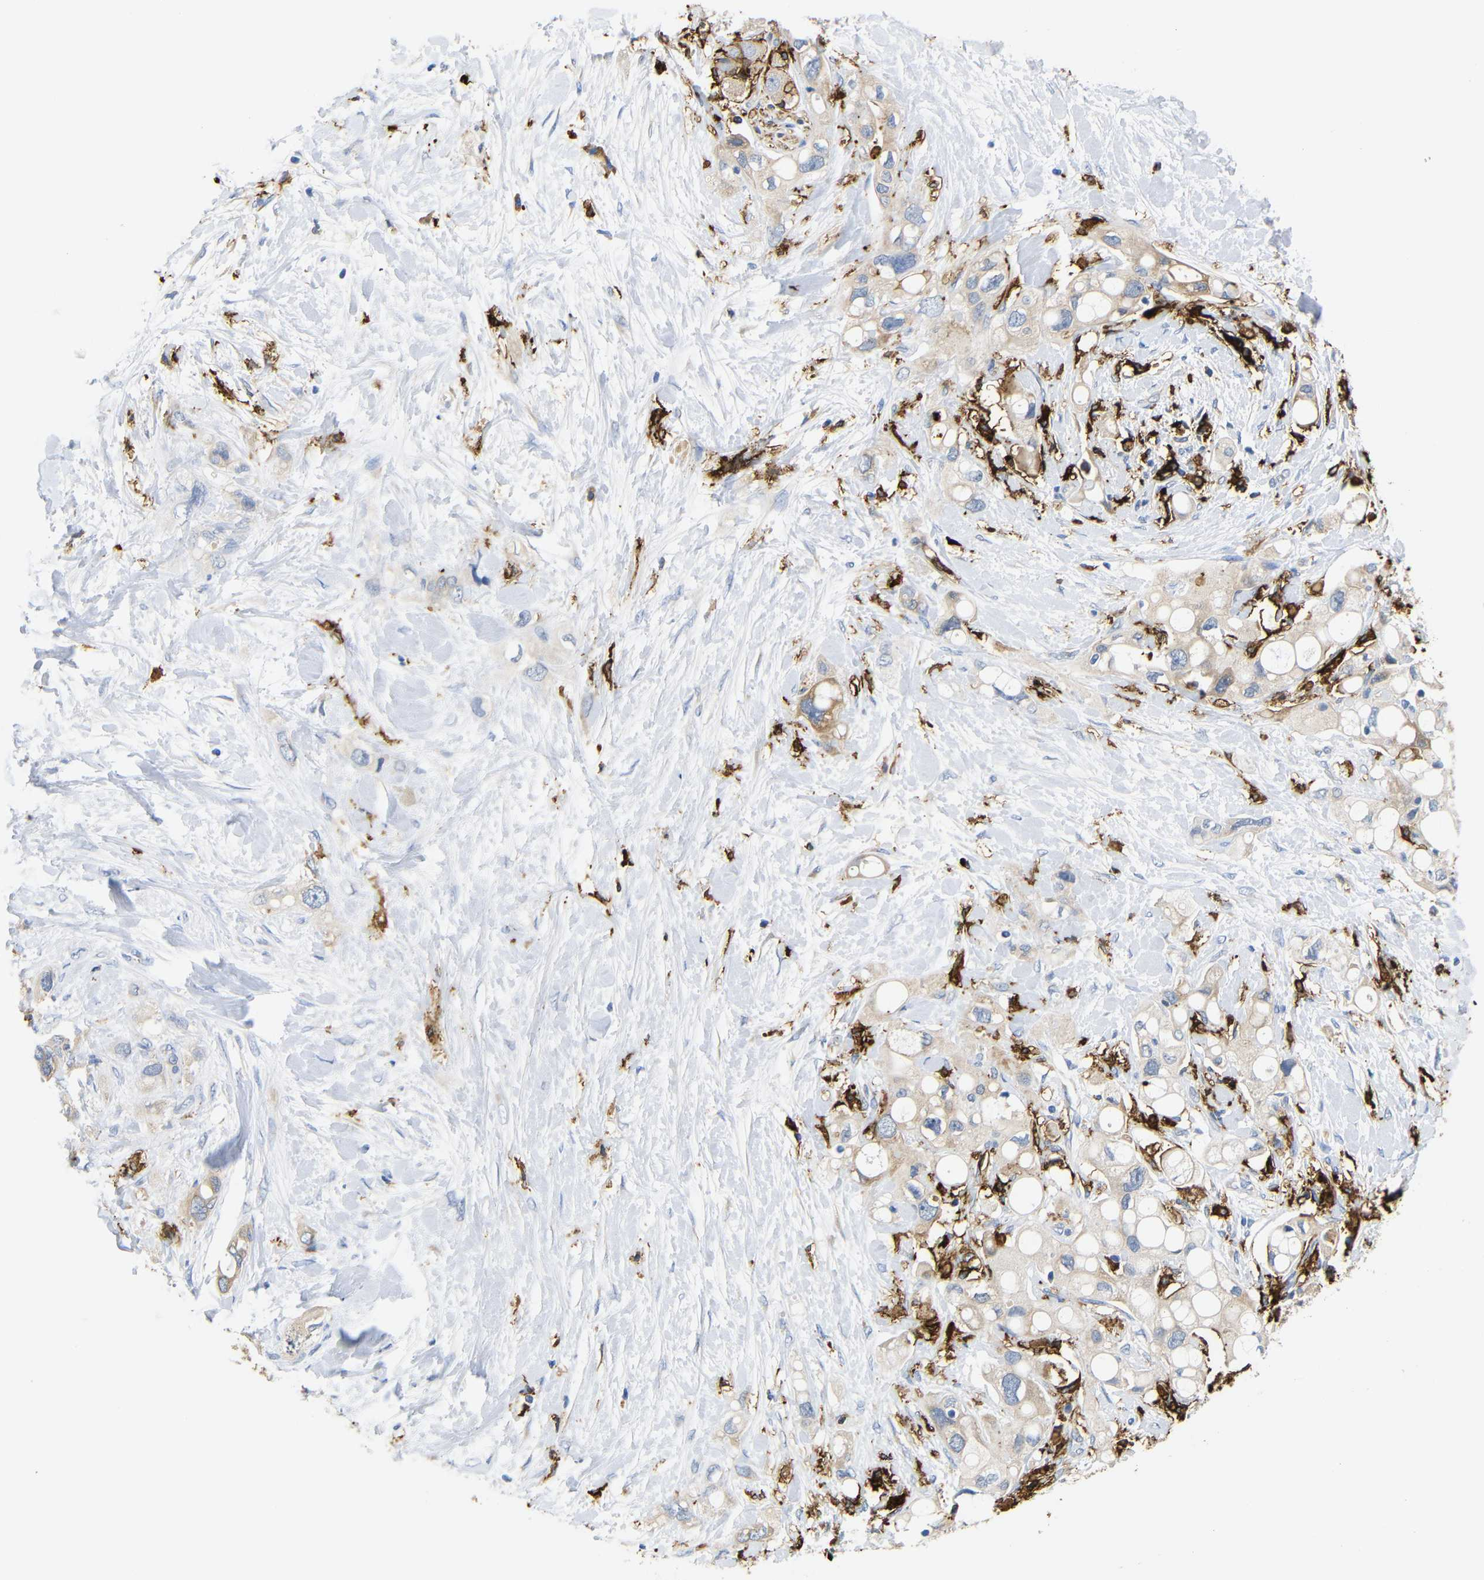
{"staining": {"intensity": "weak", "quantity": ">75%", "location": "cytoplasmic/membranous"}, "tissue": "pancreatic cancer", "cell_type": "Tumor cells", "image_type": "cancer", "snomed": [{"axis": "morphology", "description": "Adenocarcinoma, NOS"}, {"axis": "topography", "description": "Pancreas"}], "caption": "Approximately >75% of tumor cells in human pancreatic cancer reveal weak cytoplasmic/membranous protein staining as visualized by brown immunohistochemical staining.", "gene": "HLA-DQB1", "patient": {"sex": "female", "age": 56}}